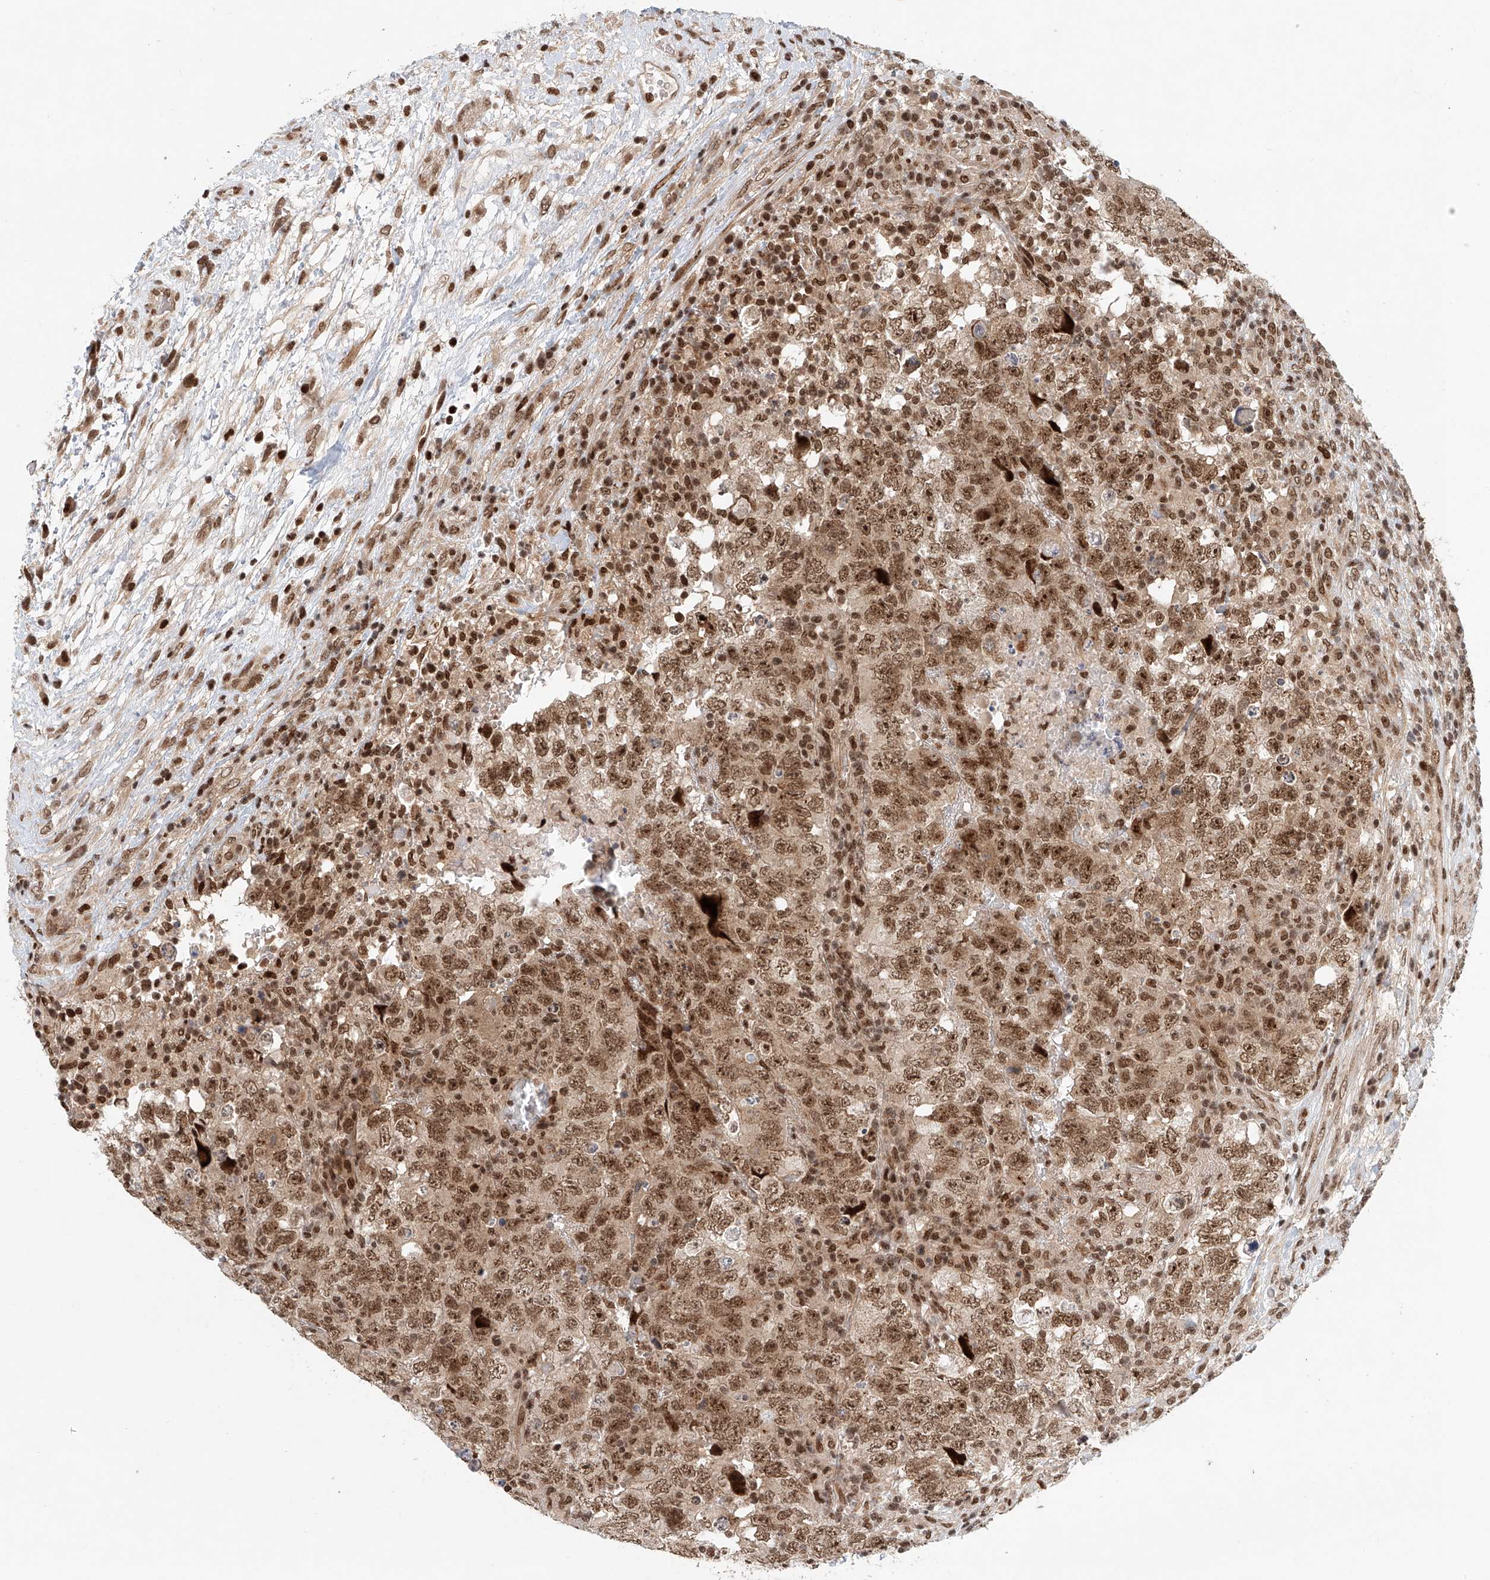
{"staining": {"intensity": "moderate", "quantity": ">75%", "location": "cytoplasmic/membranous,nuclear"}, "tissue": "testis cancer", "cell_type": "Tumor cells", "image_type": "cancer", "snomed": [{"axis": "morphology", "description": "Carcinoma, Embryonal, NOS"}, {"axis": "topography", "description": "Testis"}], "caption": "IHC image of embryonal carcinoma (testis) stained for a protein (brown), which displays medium levels of moderate cytoplasmic/membranous and nuclear positivity in about >75% of tumor cells.", "gene": "ZNF470", "patient": {"sex": "male", "age": 37}}